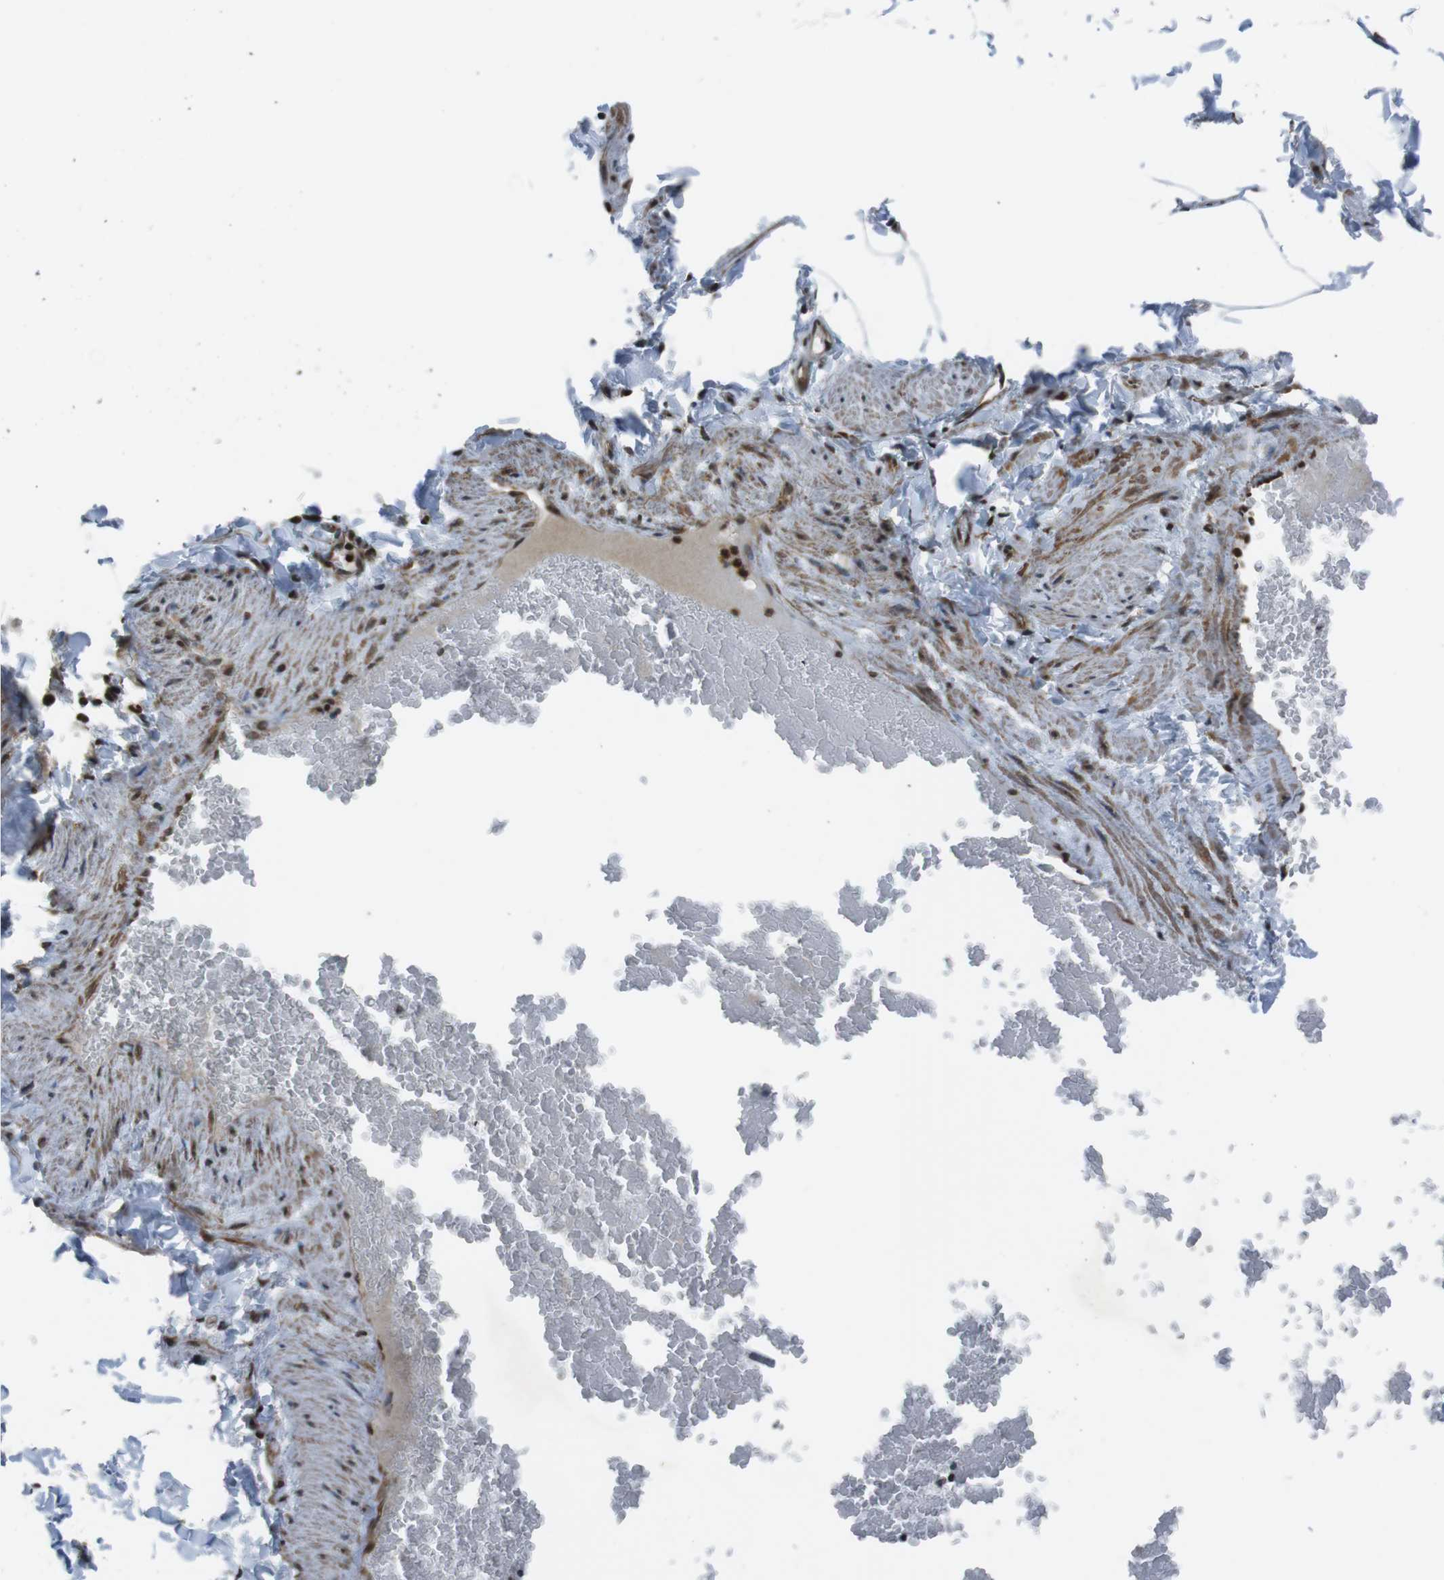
{"staining": {"intensity": "moderate", "quantity": ">75%", "location": "nuclear"}, "tissue": "adipose tissue", "cell_type": "Adipocytes", "image_type": "normal", "snomed": [{"axis": "morphology", "description": "Normal tissue, NOS"}, {"axis": "topography", "description": "Vascular tissue"}], "caption": "This is an image of IHC staining of normal adipose tissue, which shows moderate expression in the nuclear of adipocytes.", "gene": "PBRM1", "patient": {"sex": "male", "age": 41}}